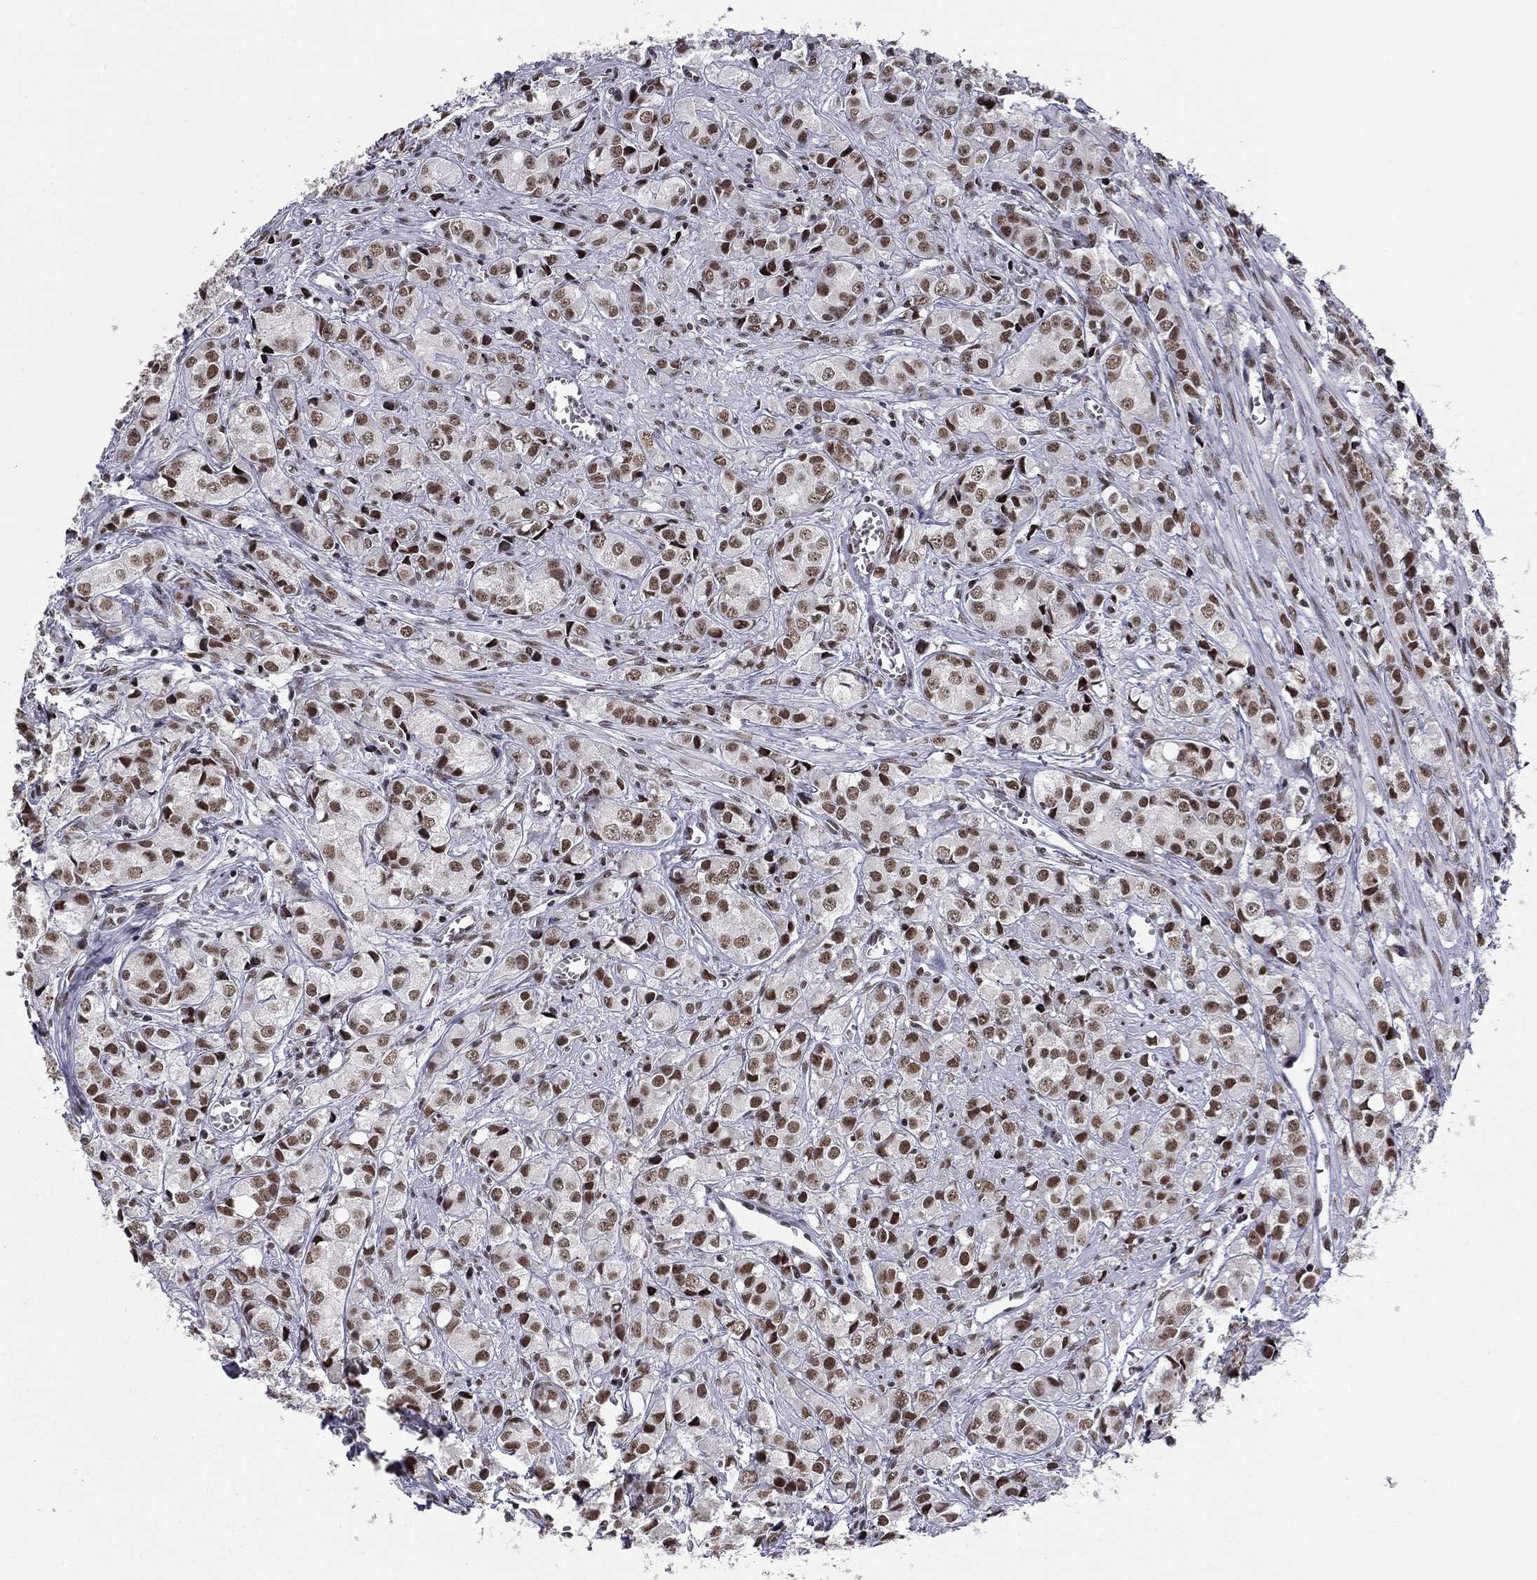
{"staining": {"intensity": "moderate", "quantity": "25%-75%", "location": "nuclear"}, "tissue": "prostate cancer", "cell_type": "Tumor cells", "image_type": "cancer", "snomed": [{"axis": "morphology", "description": "Adenocarcinoma, Medium grade"}, {"axis": "topography", "description": "Prostate"}], "caption": "High-magnification brightfield microscopy of prostate cancer stained with DAB (brown) and counterstained with hematoxylin (blue). tumor cells exhibit moderate nuclear positivity is seen in approximately25%-75% of cells. (Stains: DAB in brown, nuclei in blue, Microscopy: brightfield microscopy at high magnification).", "gene": "ETV5", "patient": {"sex": "male", "age": 74}}